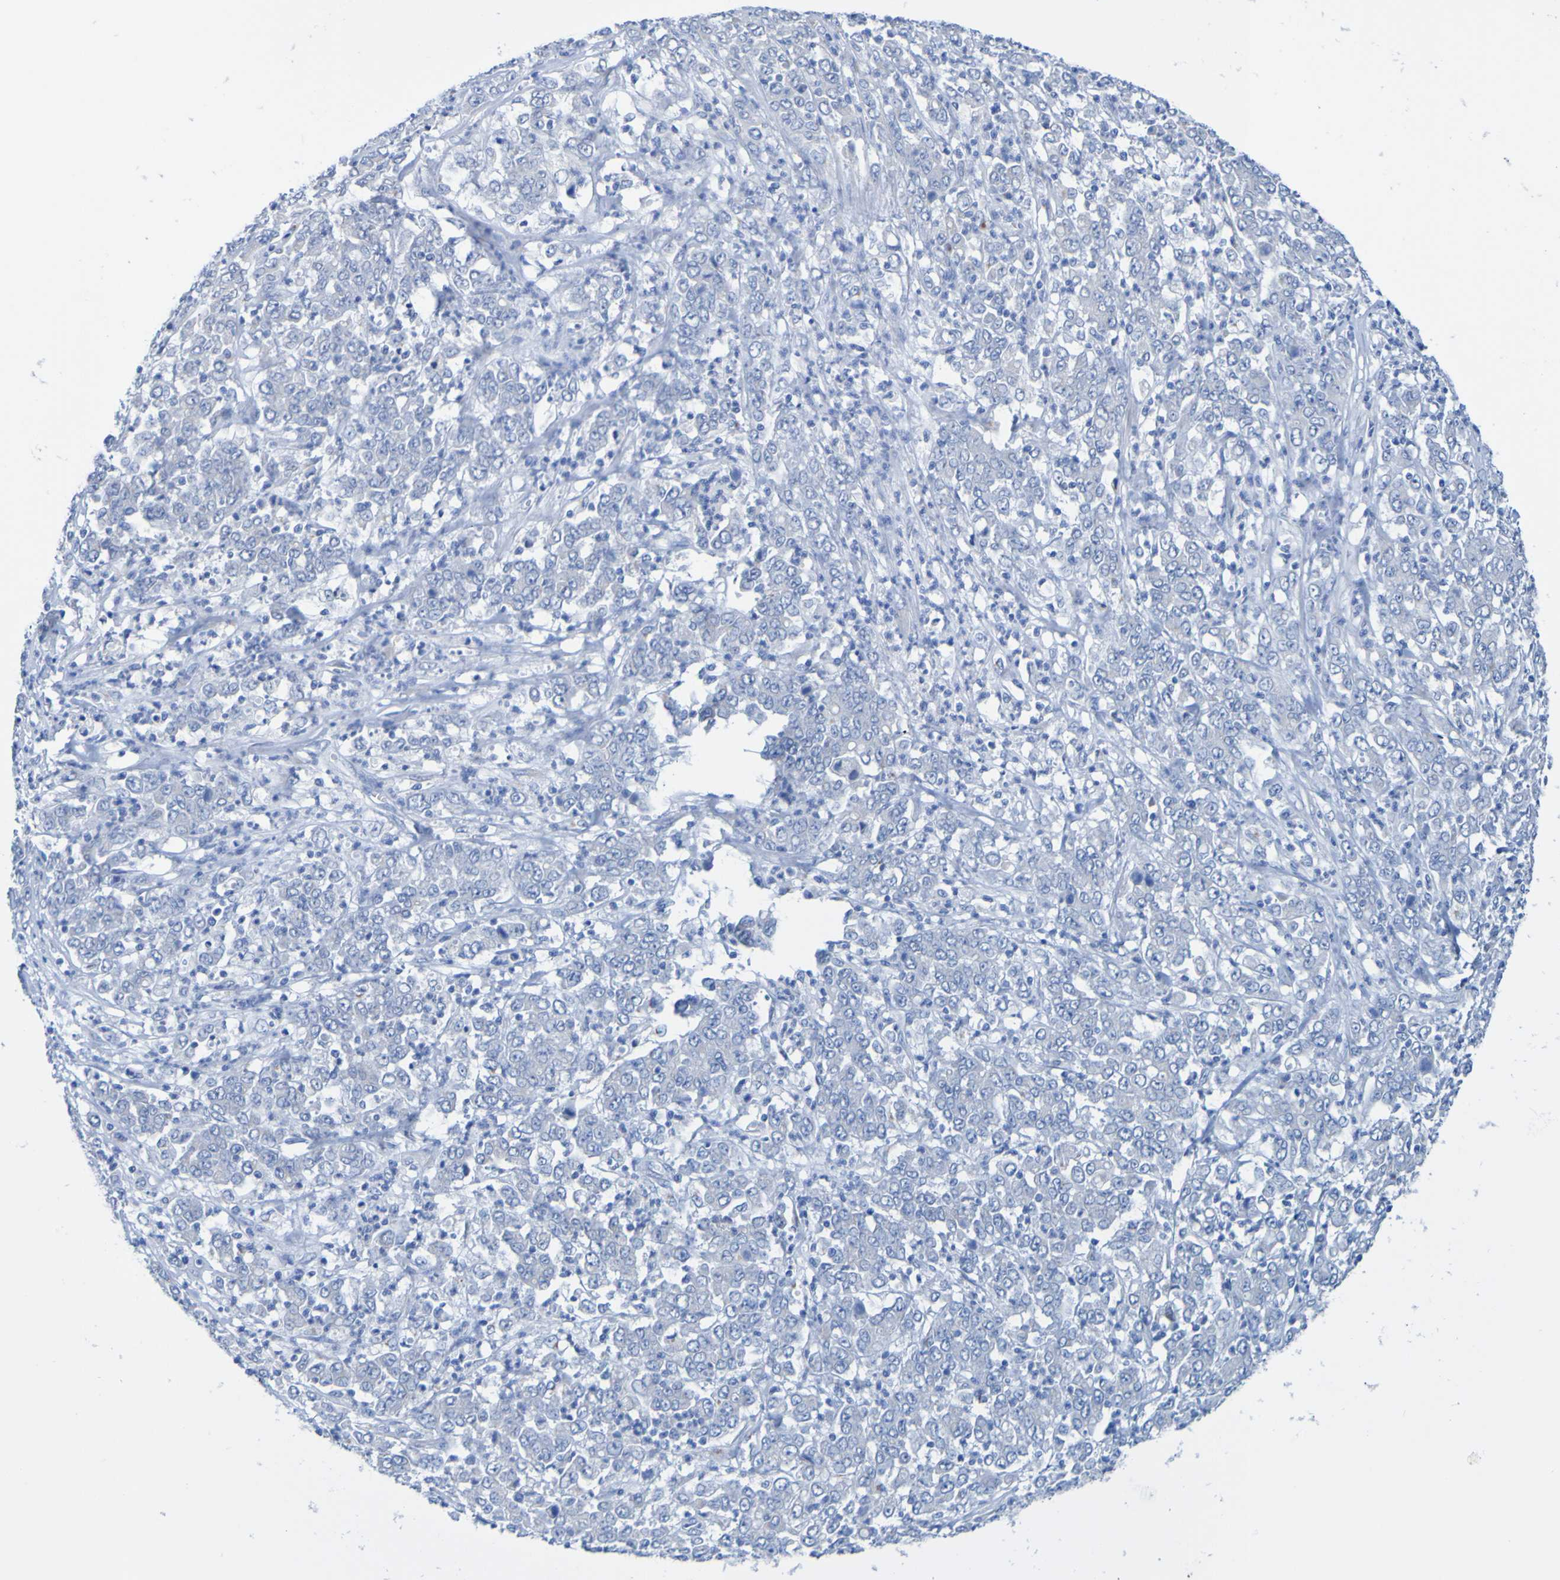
{"staining": {"intensity": "negative", "quantity": "none", "location": "none"}, "tissue": "stomach cancer", "cell_type": "Tumor cells", "image_type": "cancer", "snomed": [{"axis": "morphology", "description": "Adenocarcinoma, NOS"}, {"axis": "topography", "description": "Stomach, lower"}], "caption": "High power microscopy photomicrograph of an immunohistochemistry photomicrograph of adenocarcinoma (stomach), revealing no significant expression in tumor cells.", "gene": "ACMSD", "patient": {"sex": "female", "age": 71}}